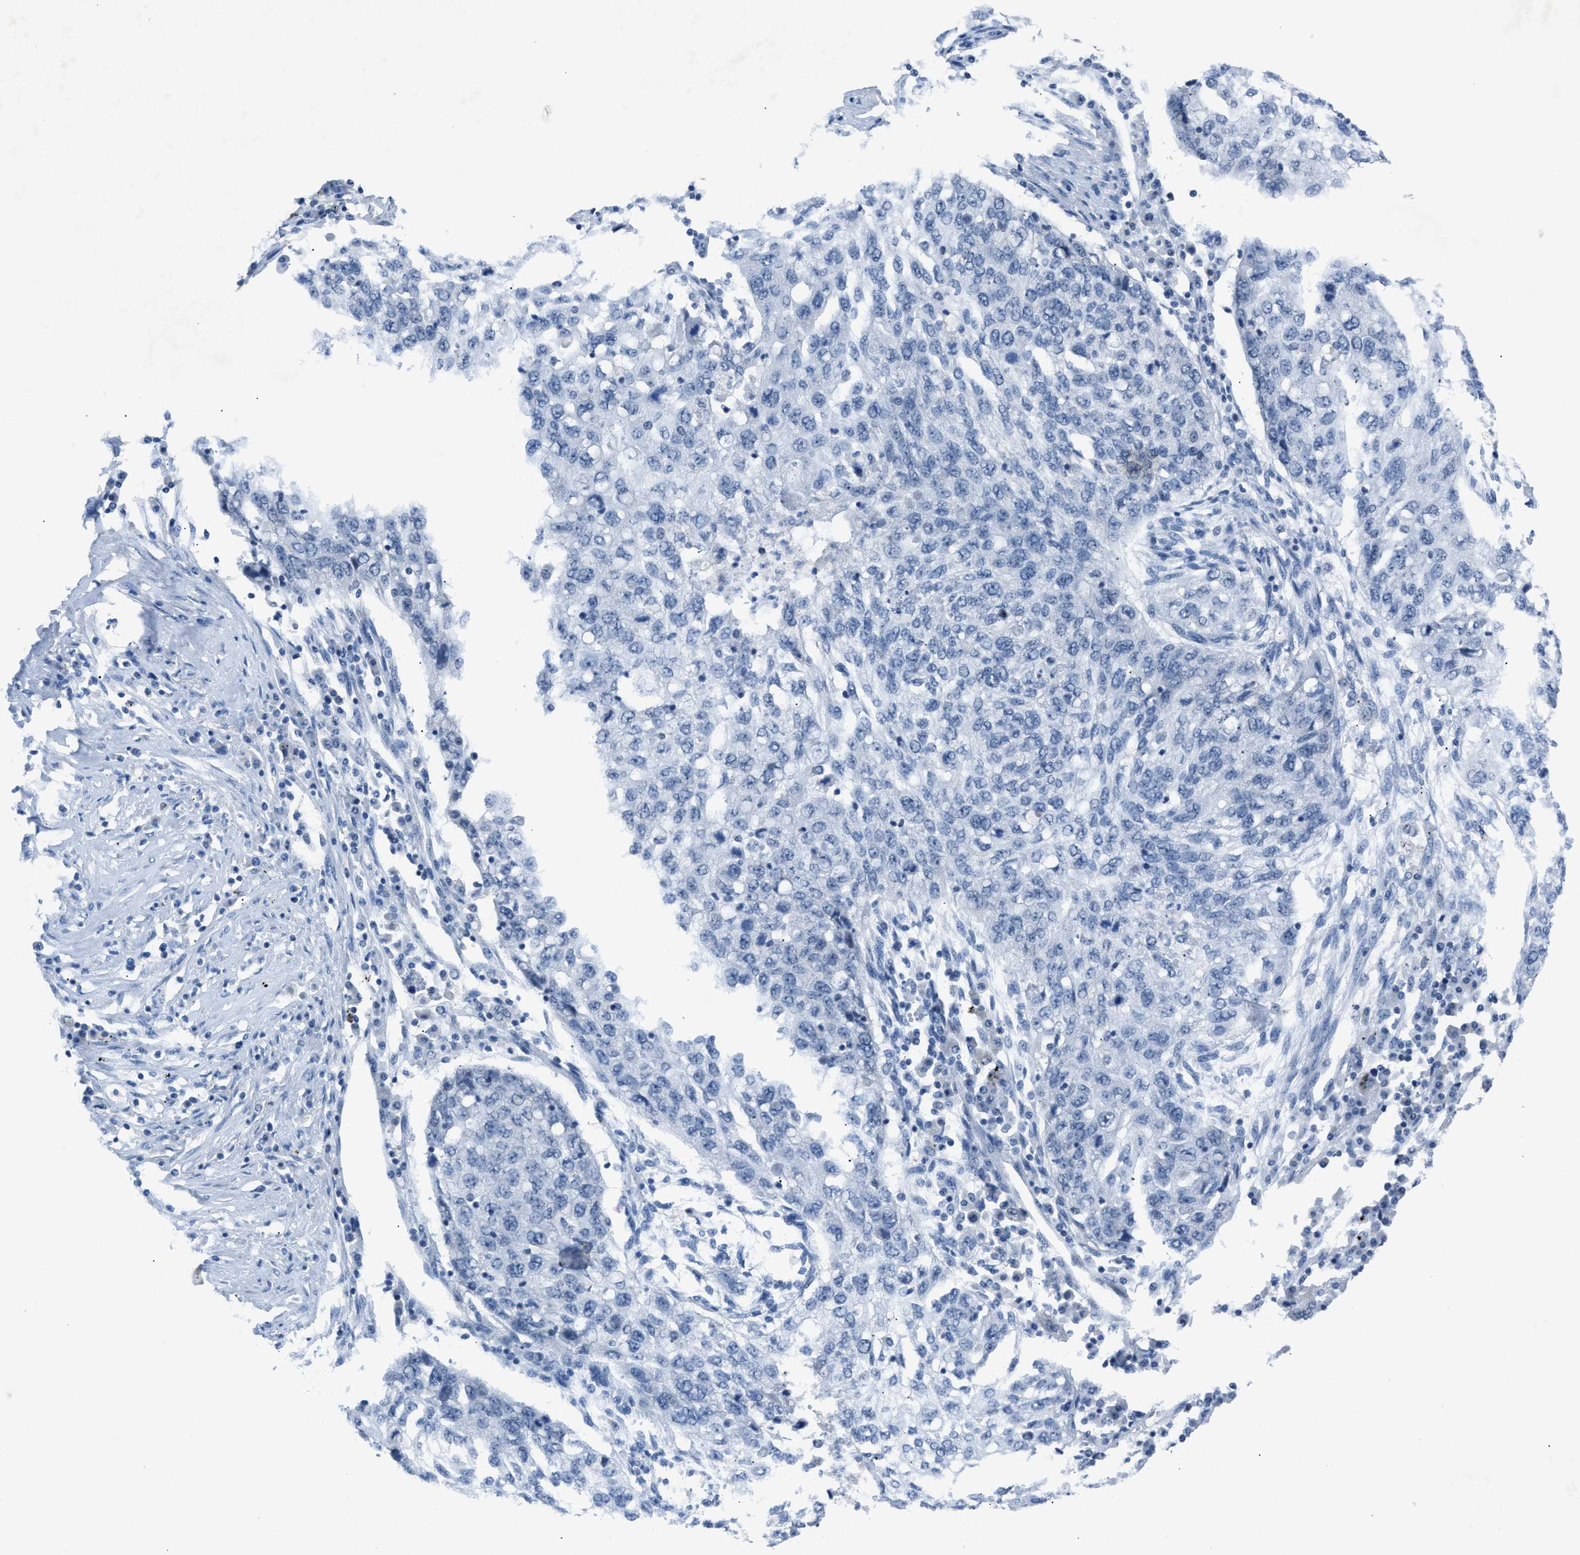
{"staining": {"intensity": "negative", "quantity": "none", "location": "none"}, "tissue": "lung cancer", "cell_type": "Tumor cells", "image_type": "cancer", "snomed": [{"axis": "morphology", "description": "Squamous cell carcinoma, NOS"}, {"axis": "topography", "description": "Lung"}], "caption": "High power microscopy histopathology image of an immunohistochemistry (IHC) photomicrograph of squamous cell carcinoma (lung), revealing no significant positivity in tumor cells. (DAB immunohistochemistry (IHC) with hematoxylin counter stain).", "gene": "ANAPC11", "patient": {"sex": "female", "age": 63}}